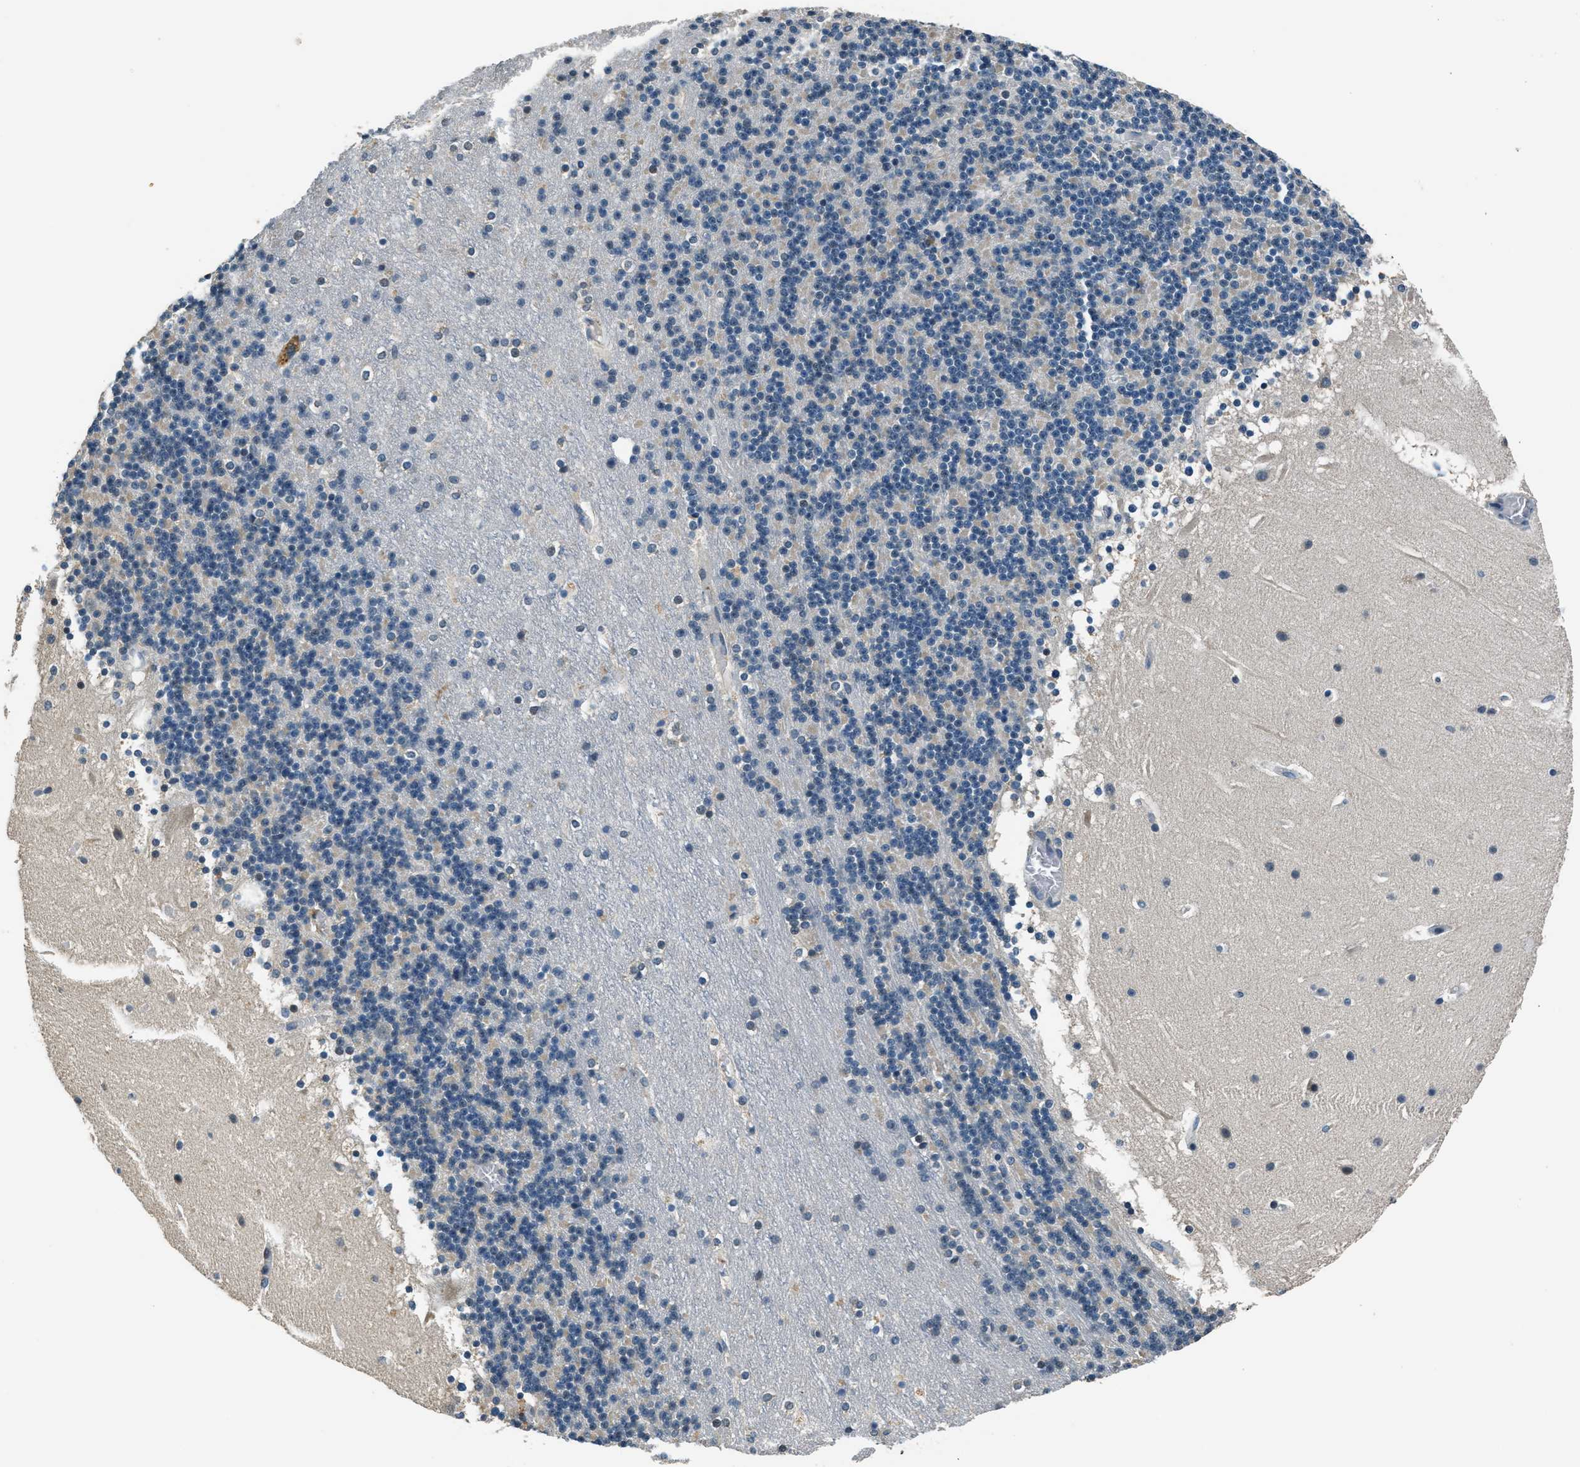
{"staining": {"intensity": "weak", "quantity": "<25%", "location": "cytoplasmic/membranous"}, "tissue": "cerebellum", "cell_type": "Cells in granular layer", "image_type": "normal", "snomed": [{"axis": "morphology", "description": "Normal tissue, NOS"}, {"axis": "topography", "description": "Cerebellum"}], "caption": "Protein analysis of benign cerebellum demonstrates no significant expression in cells in granular layer. The staining was performed using DAB to visualize the protein expression in brown, while the nuclei were stained in blue with hematoxylin (Magnification: 20x).", "gene": "NME8", "patient": {"sex": "male", "age": 45}}